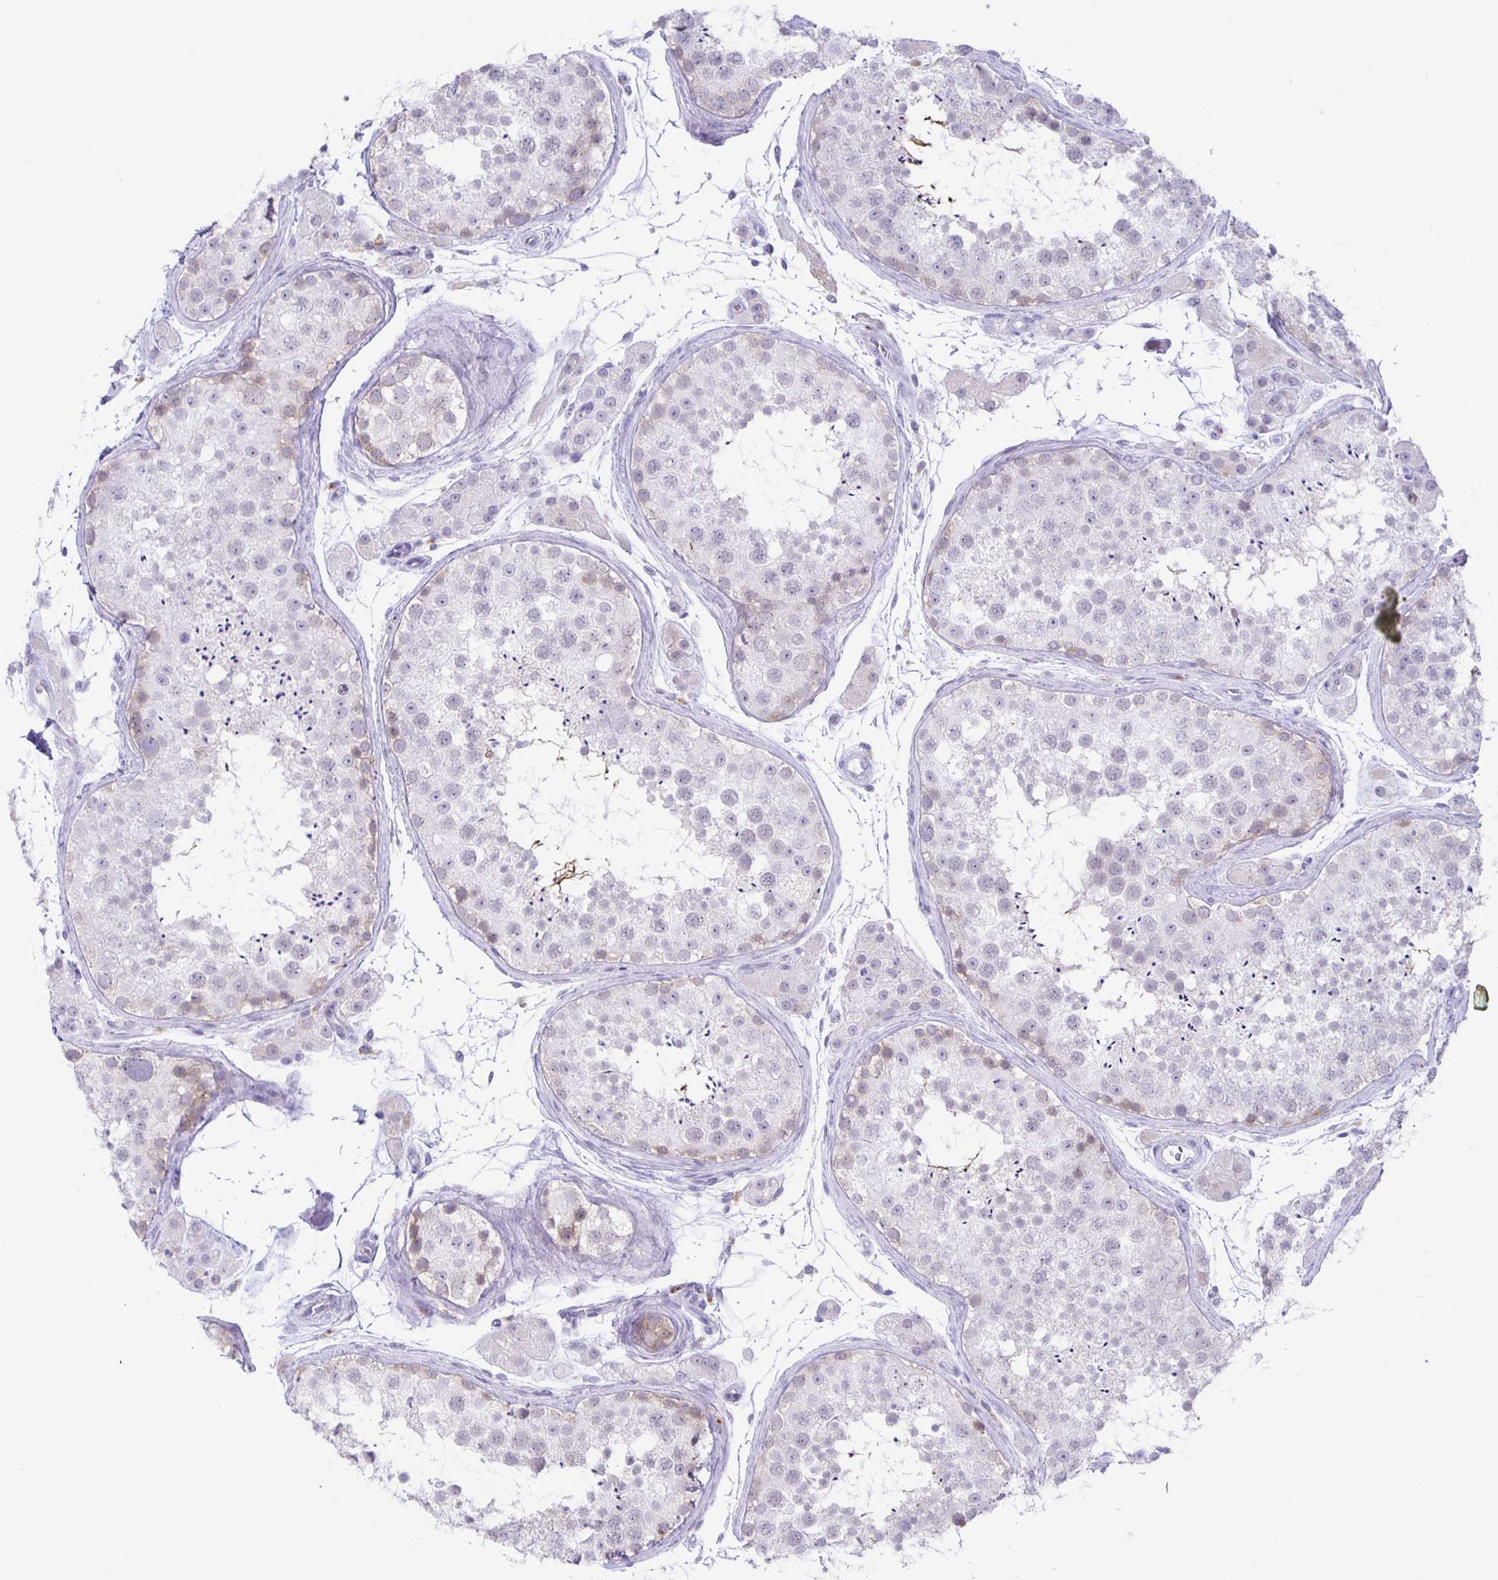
{"staining": {"intensity": "weak", "quantity": "<25%", "location": "cytoplasmic/membranous"}, "tissue": "testis", "cell_type": "Cells in seminiferous ducts", "image_type": "normal", "snomed": [{"axis": "morphology", "description": "Normal tissue, NOS"}, {"axis": "topography", "description": "Testis"}], "caption": "An immunohistochemistry image of unremarkable testis is shown. There is no staining in cells in seminiferous ducts of testis.", "gene": "LIPA", "patient": {"sex": "male", "age": 41}}